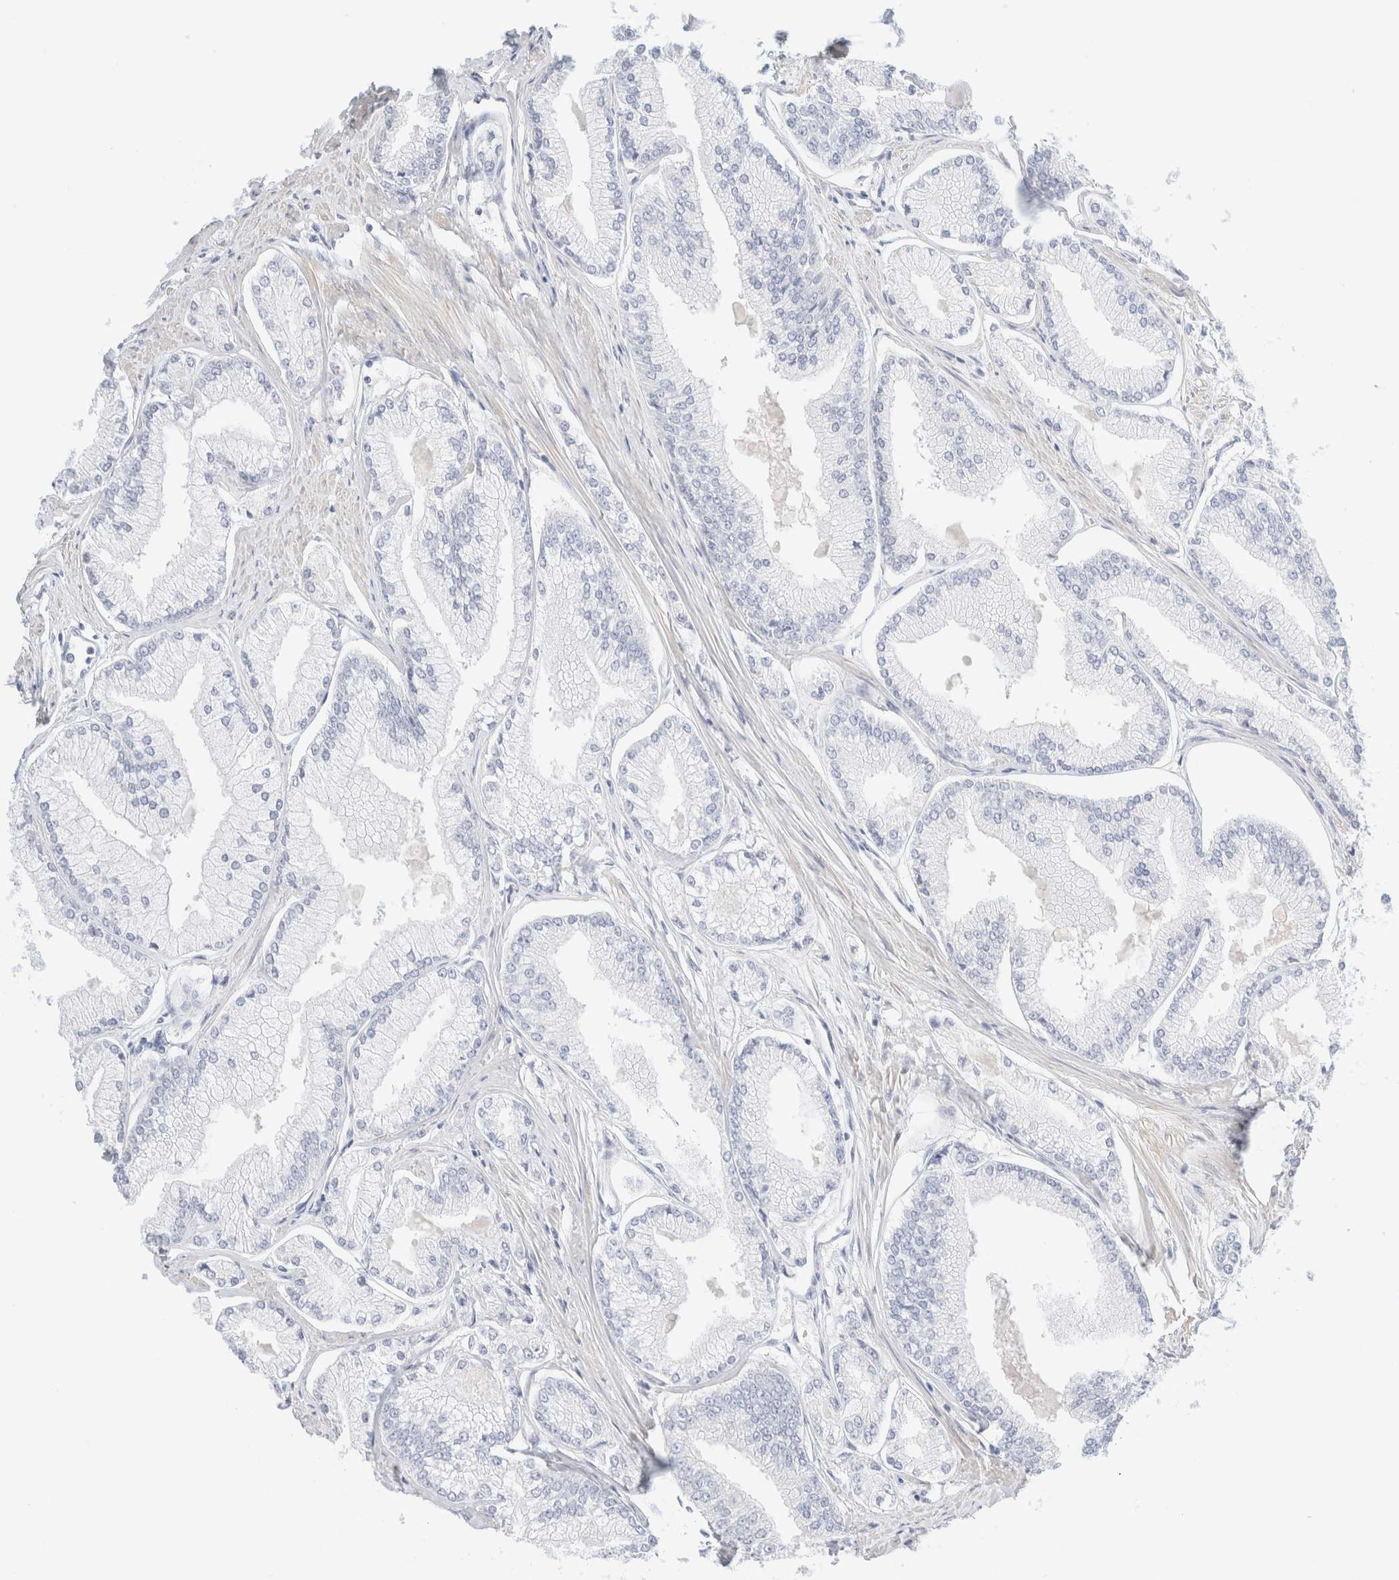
{"staining": {"intensity": "negative", "quantity": "none", "location": "none"}, "tissue": "prostate cancer", "cell_type": "Tumor cells", "image_type": "cancer", "snomed": [{"axis": "morphology", "description": "Adenocarcinoma, Low grade"}, {"axis": "topography", "description": "Prostate"}], "caption": "The histopathology image displays no staining of tumor cells in prostate low-grade adenocarcinoma.", "gene": "DPYS", "patient": {"sex": "male", "age": 52}}